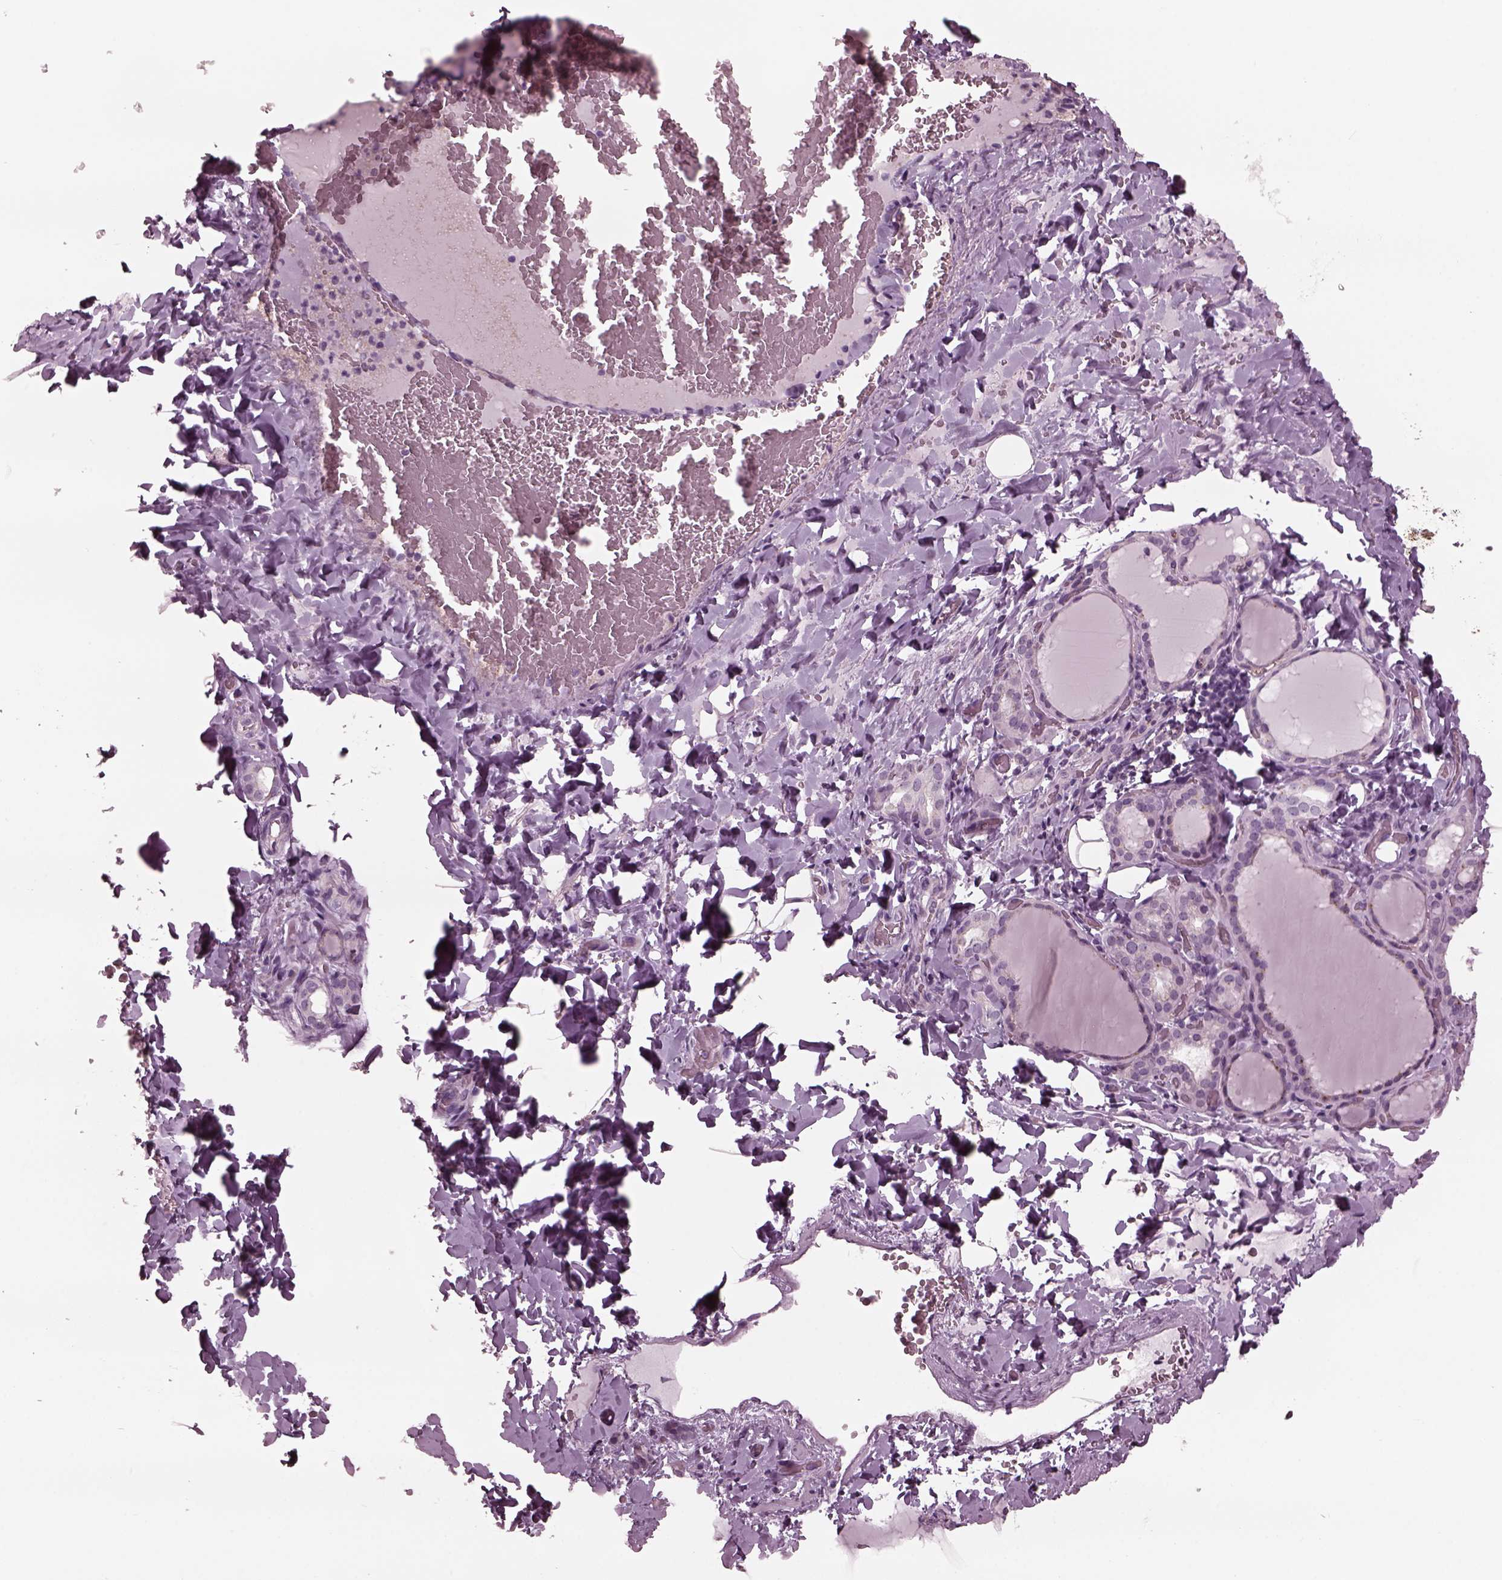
{"staining": {"intensity": "negative", "quantity": "none", "location": "none"}, "tissue": "thyroid gland", "cell_type": "Glandular cells", "image_type": "normal", "snomed": [{"axis": "morphology", "description": "Normal tissue, NOS"}, {"axis": "topography", "description": "Thyroid gland"}], "caption": "High magnification brightfield microscopy of unremarkable thyroid gland stained with DAB (3,3'-diaminobenzidine) (brown) and counterstained with hematoxylin (blue): glandular cells show no significant positivity. (Stains: DAB immunohistochemistry with hematoxylin counter stain, Microscopy: brightfield microscopy at high magnification).", "gene": "YY2", "patient": {"sex": "female", "age": 22}}